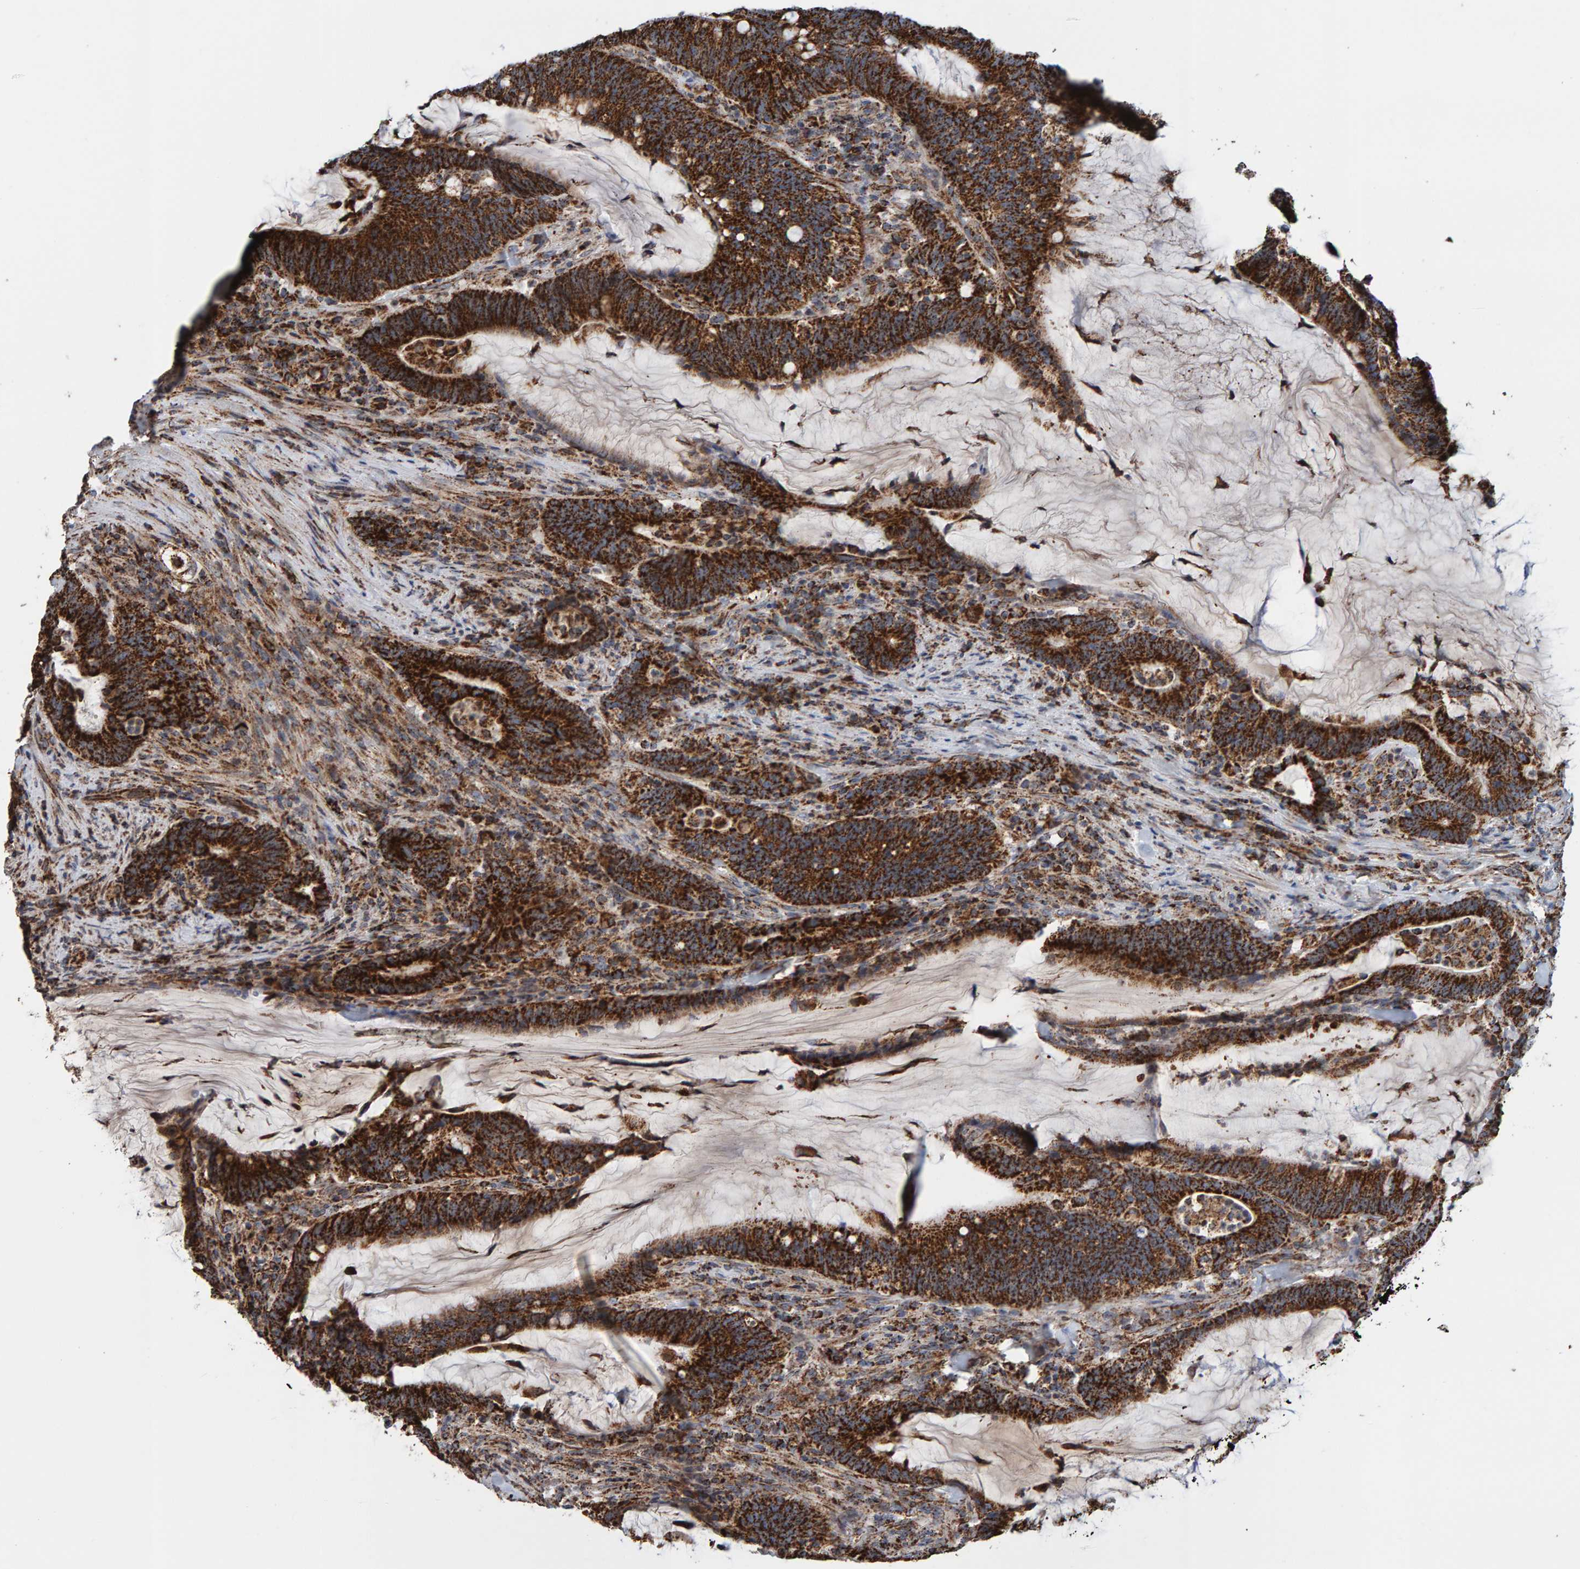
{"staining": {"intensity": "strong", "quantity": ">75%", "location": "cytoplasmic/membranous"}, "tissue": "colorectal cancer", "cell_type": "Tumor cells", "image_type": "cancer", "snomed": [{"axis": "morphology", "description": "Adenocarcinoma, NOS"}, {"axis": "topography", "description": "Colon"}], "caption": "A micrograph showing strong cytoplasmic/membranous expression in about >75% of tumor cells in colorectal adenocarcinoma, as visualized by brown immunohistochemical staining.", "gene": "MRPL45", "patient": {"sex": "female", "age": 66}}